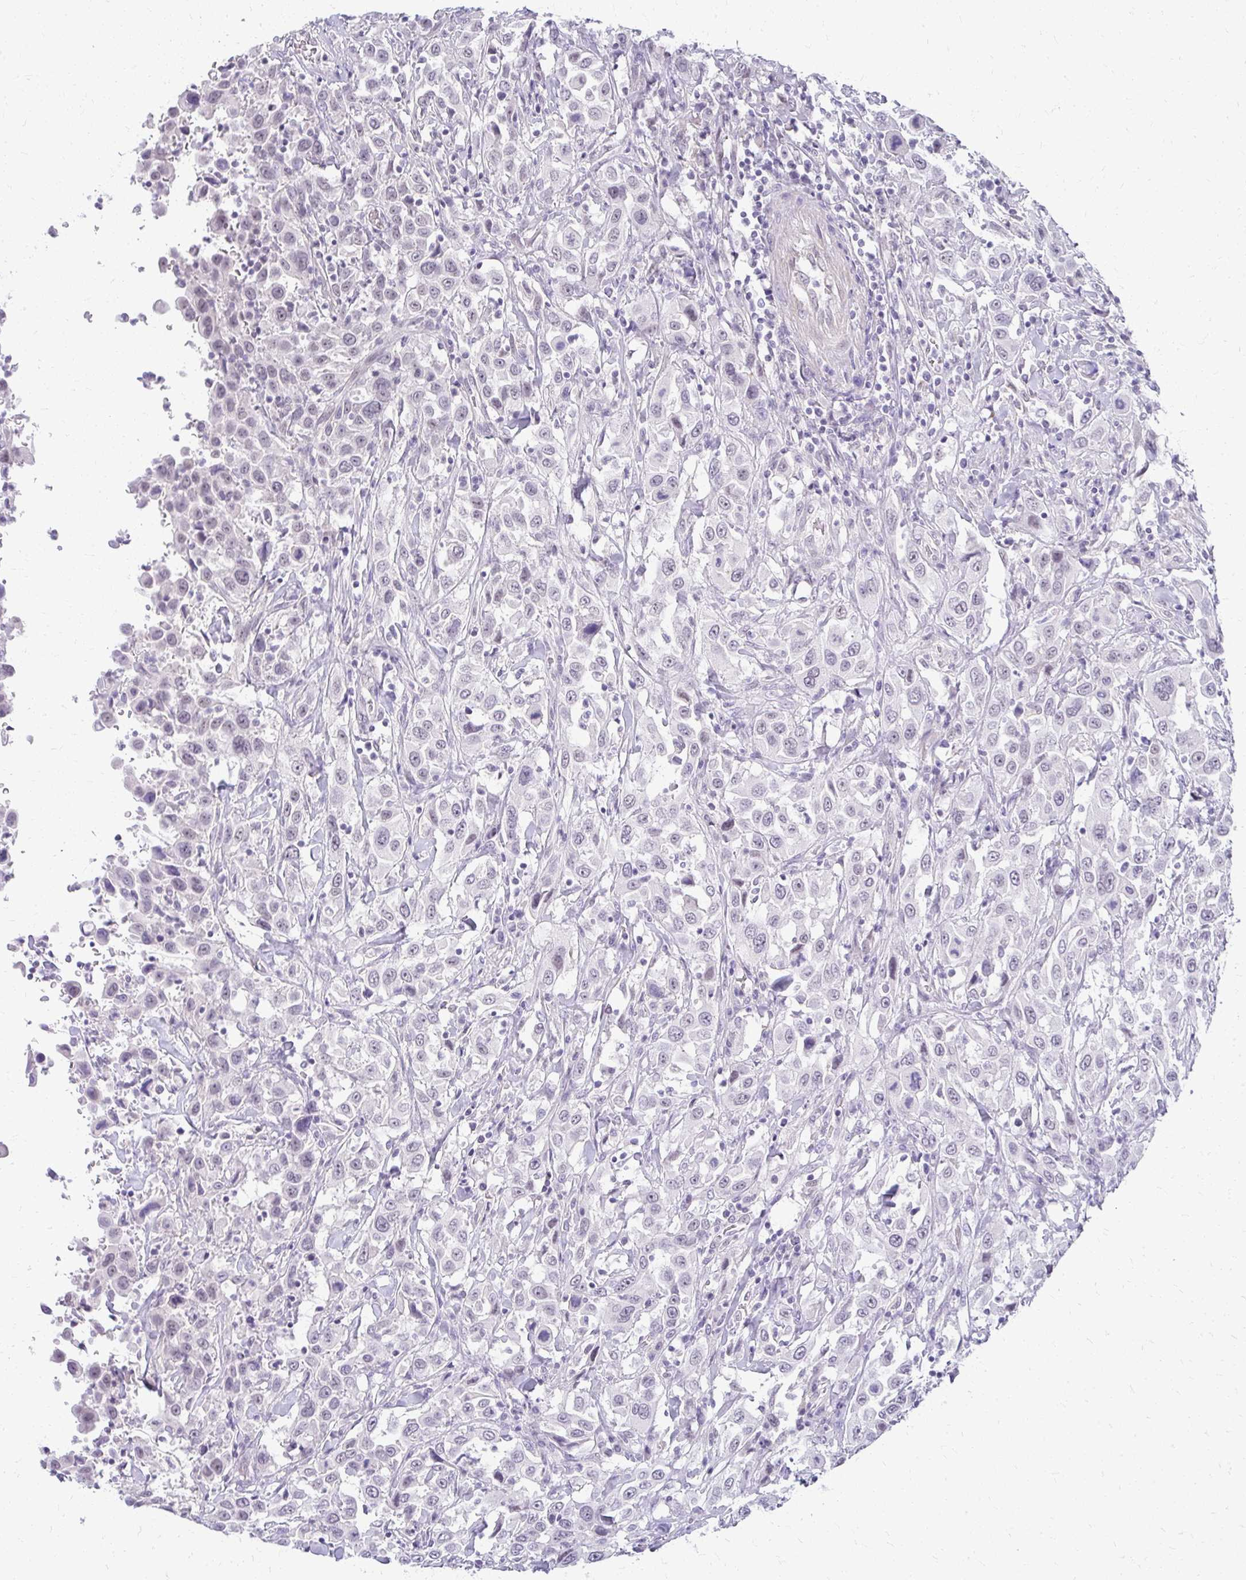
{"staining": {"intensity": "negative", "quantity": "none", "location": "none"}, "tissue": "urothelial cancer", "cell_type": "Tumor cells", "image_type": "cancer", "snomed": [{"axis": "morphology", "description": "Urothelial carcinoma, High grade"}, {"axis": "topography", "description": "Urinary bladder"}], "caption": "Tumor cells are negative for protein expression in human urothelial cancer. (Brightfield microscopy of DAB IHC at high magnification).", "gene": "TEX33", "patient": {"sex": "male", "age": 61}}